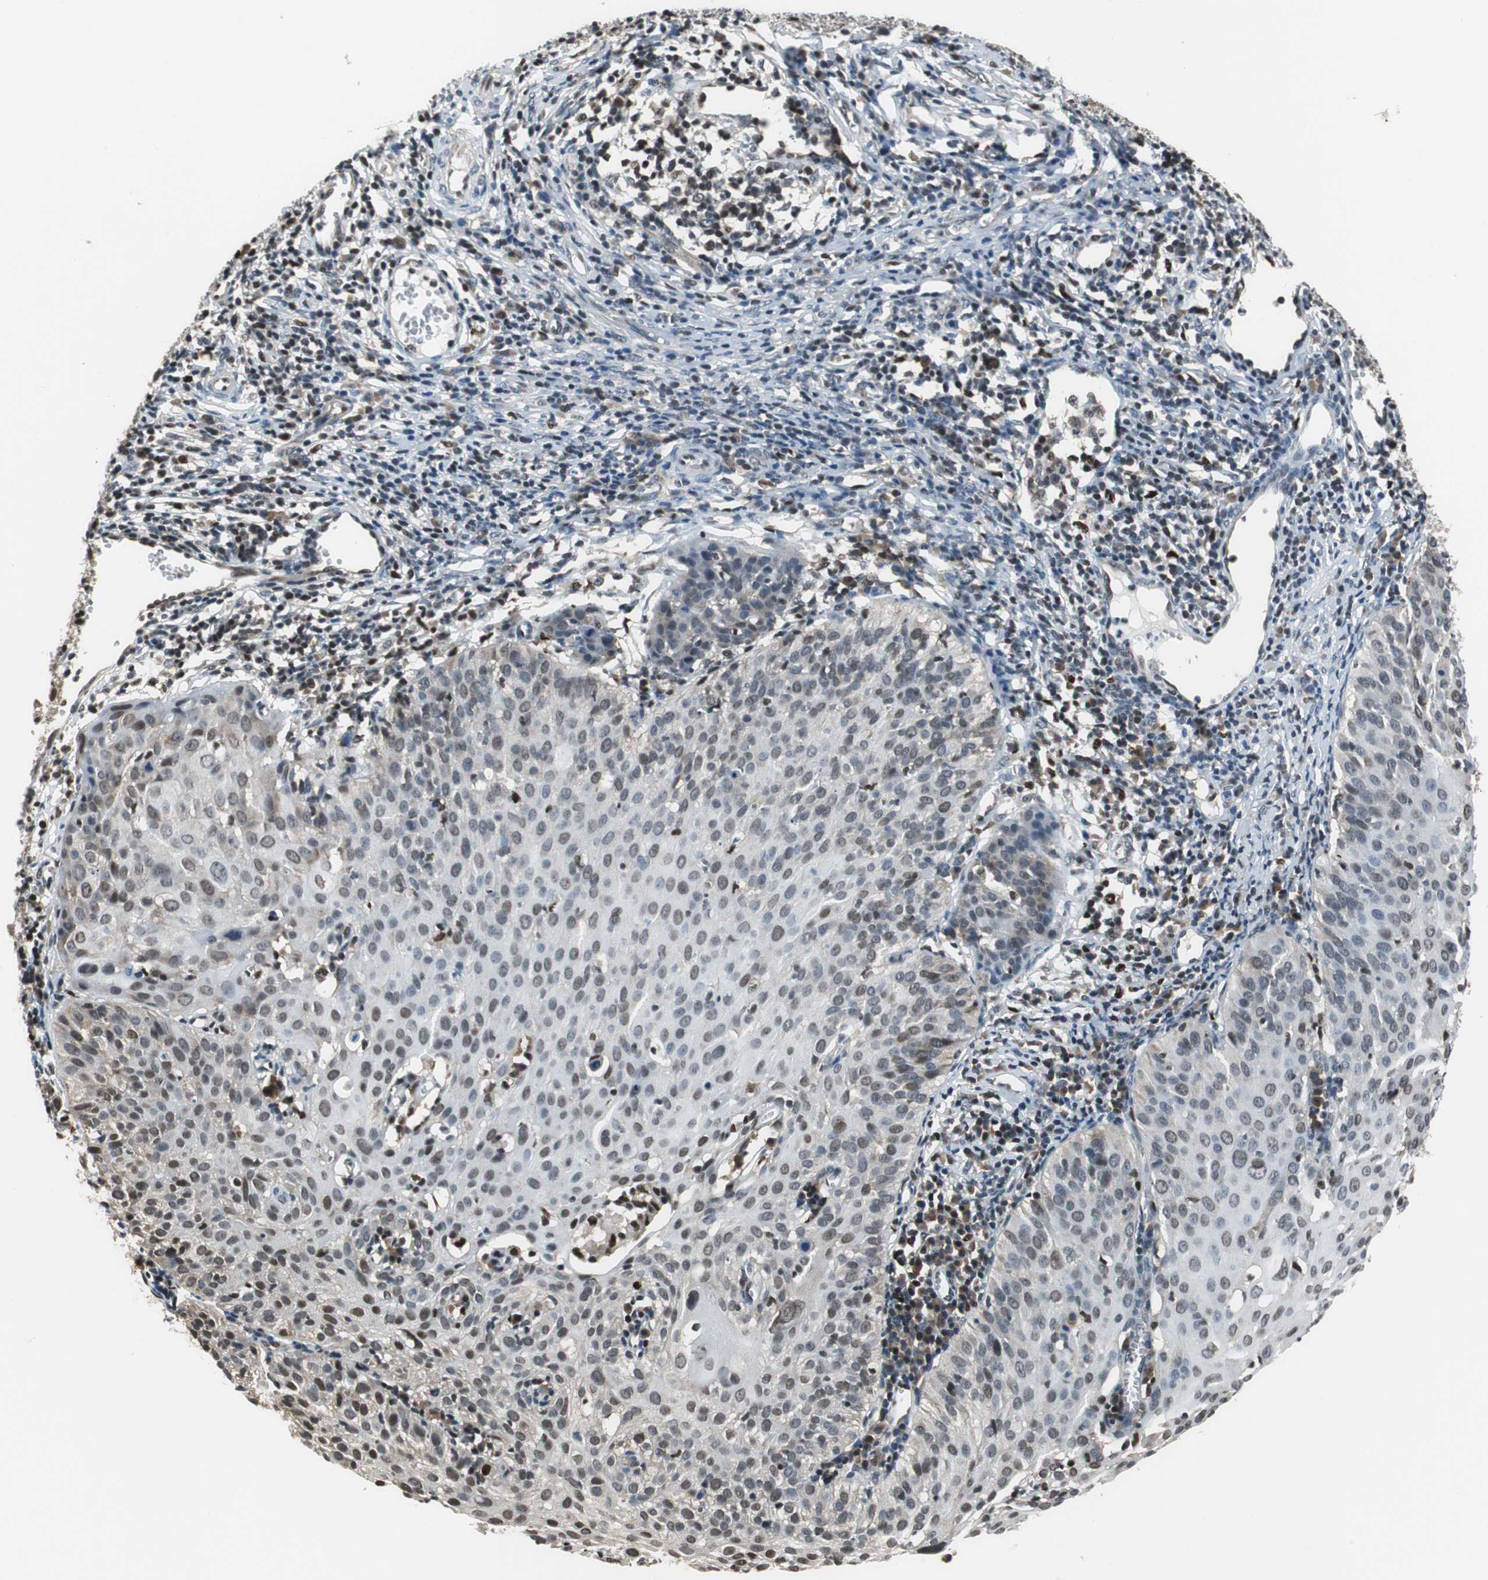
{"staining": {"intensity": "weak", "quantity": "25%-75%", "location": "nuclear"}, "tissue": "cervical cancer", "cell_type": "Tumor cells", "image_type": "cancer", "snomed": [{"axis": "morphology", "description": "Squamous cell carcinoma, NOS"}, {"axis": "topography", "description": "Cervix"}], "caption": "Immunohistochemistry (IHC) image of neoplastic tissue: cervical squamous cell carcinoma stained using IHC exhibits low levels of weak protein expression localized specifically in the nuclear of tumor cells, appearing as a nuclear brown color.", "gene": "MAFB", "patient": {"sex": "female", "age": 38}}